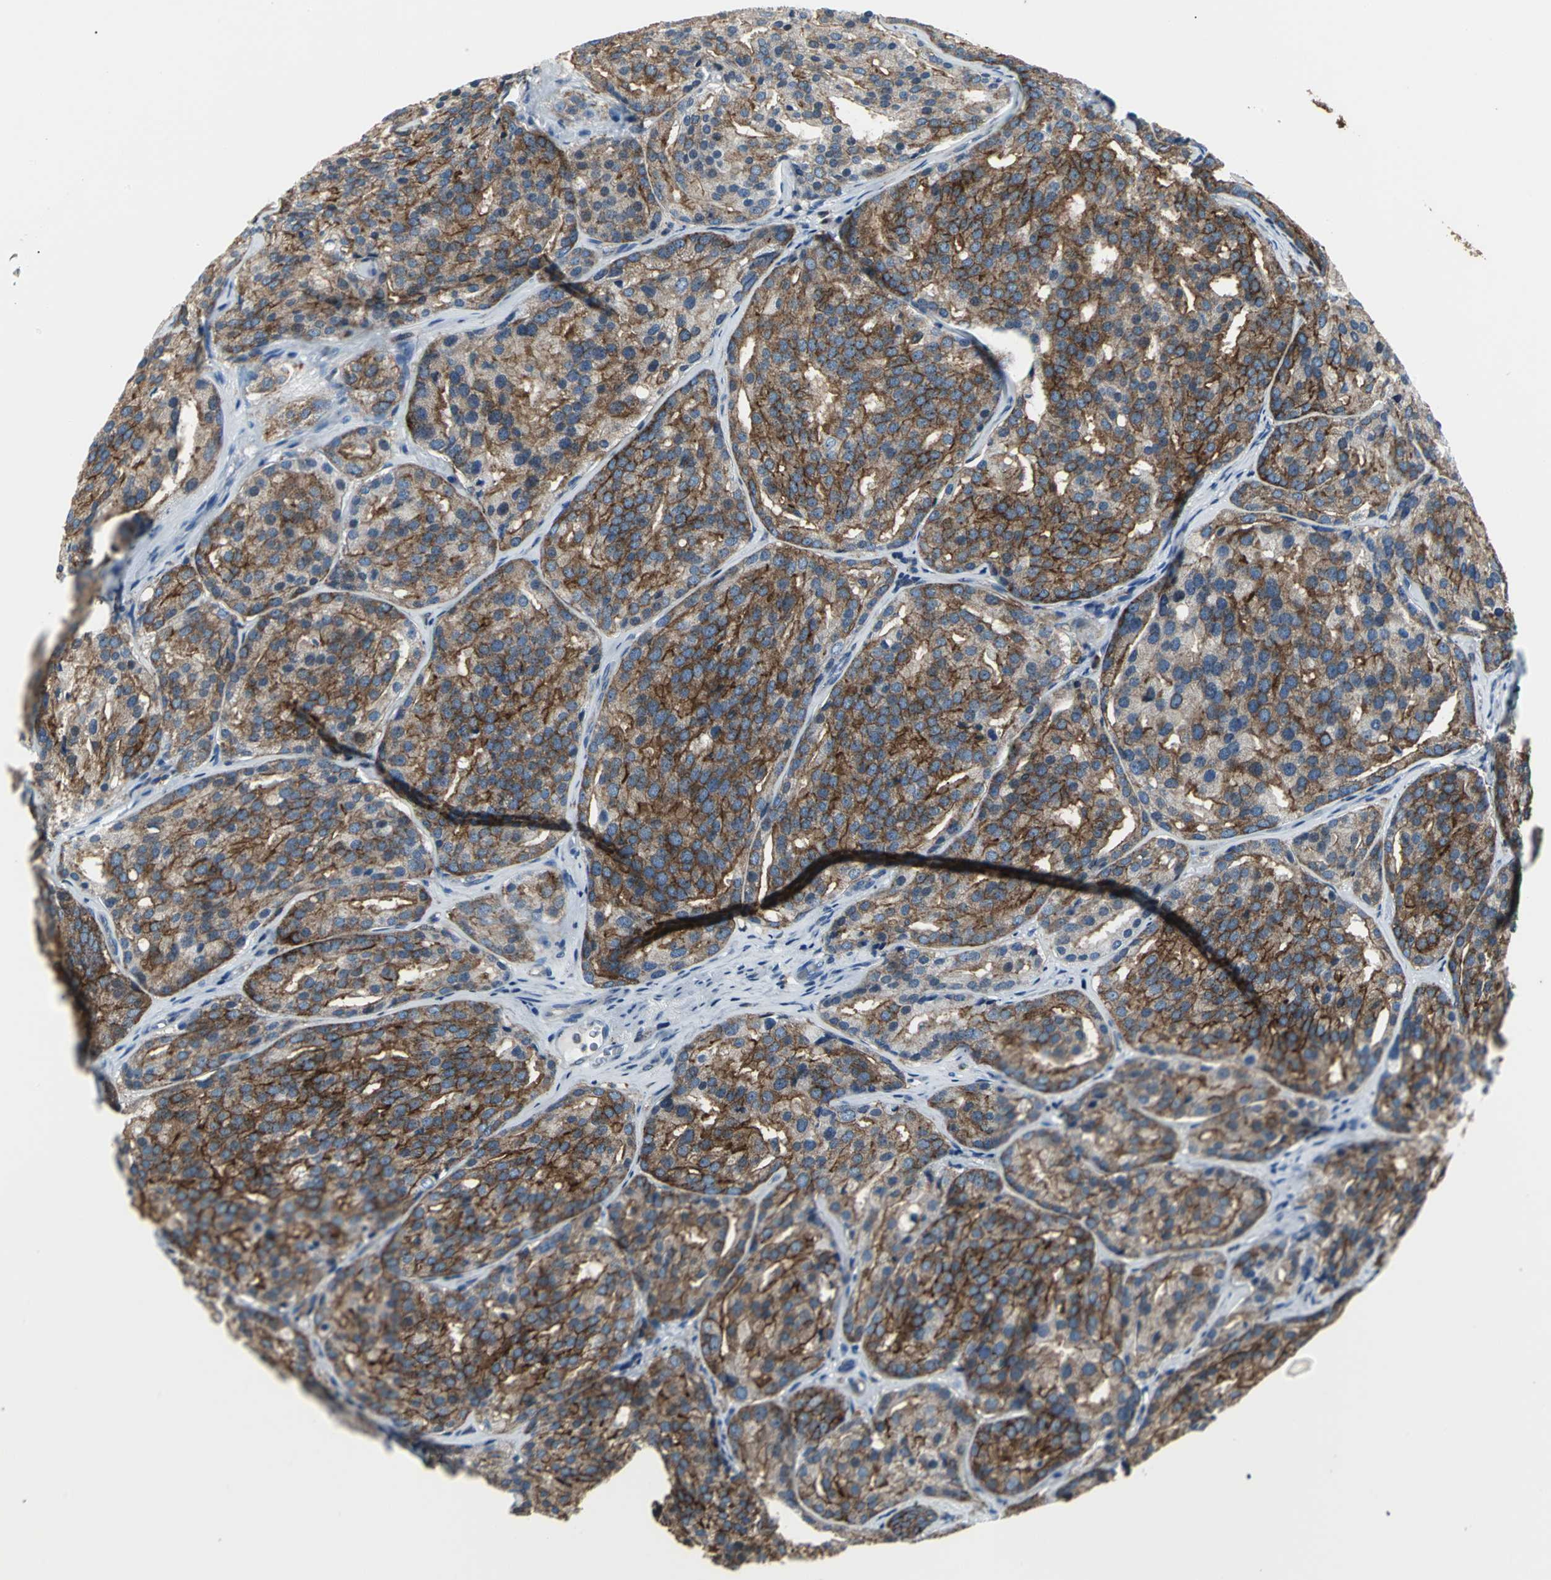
{"staining": {"intensity": "moderate", "quantity": ">75%", "location": "cytoplasmic/membranous"}, "tissue": "prostate cancer", "cell_type": "Tumor cells", "image_type": "cancer", "snomed": [{"axis": "morphology", "description": "Adenocarcinoma, High grade"}, {"axis": "topography", "description": "Prostate"}], "caption": "Tumor cells display medium levels of moderate cytoplasmic/membranous staining in about >75% of cells in human prostate cancer.", "gene": "IQGAP2", "patient": {"sex": "male", "age": 64}}